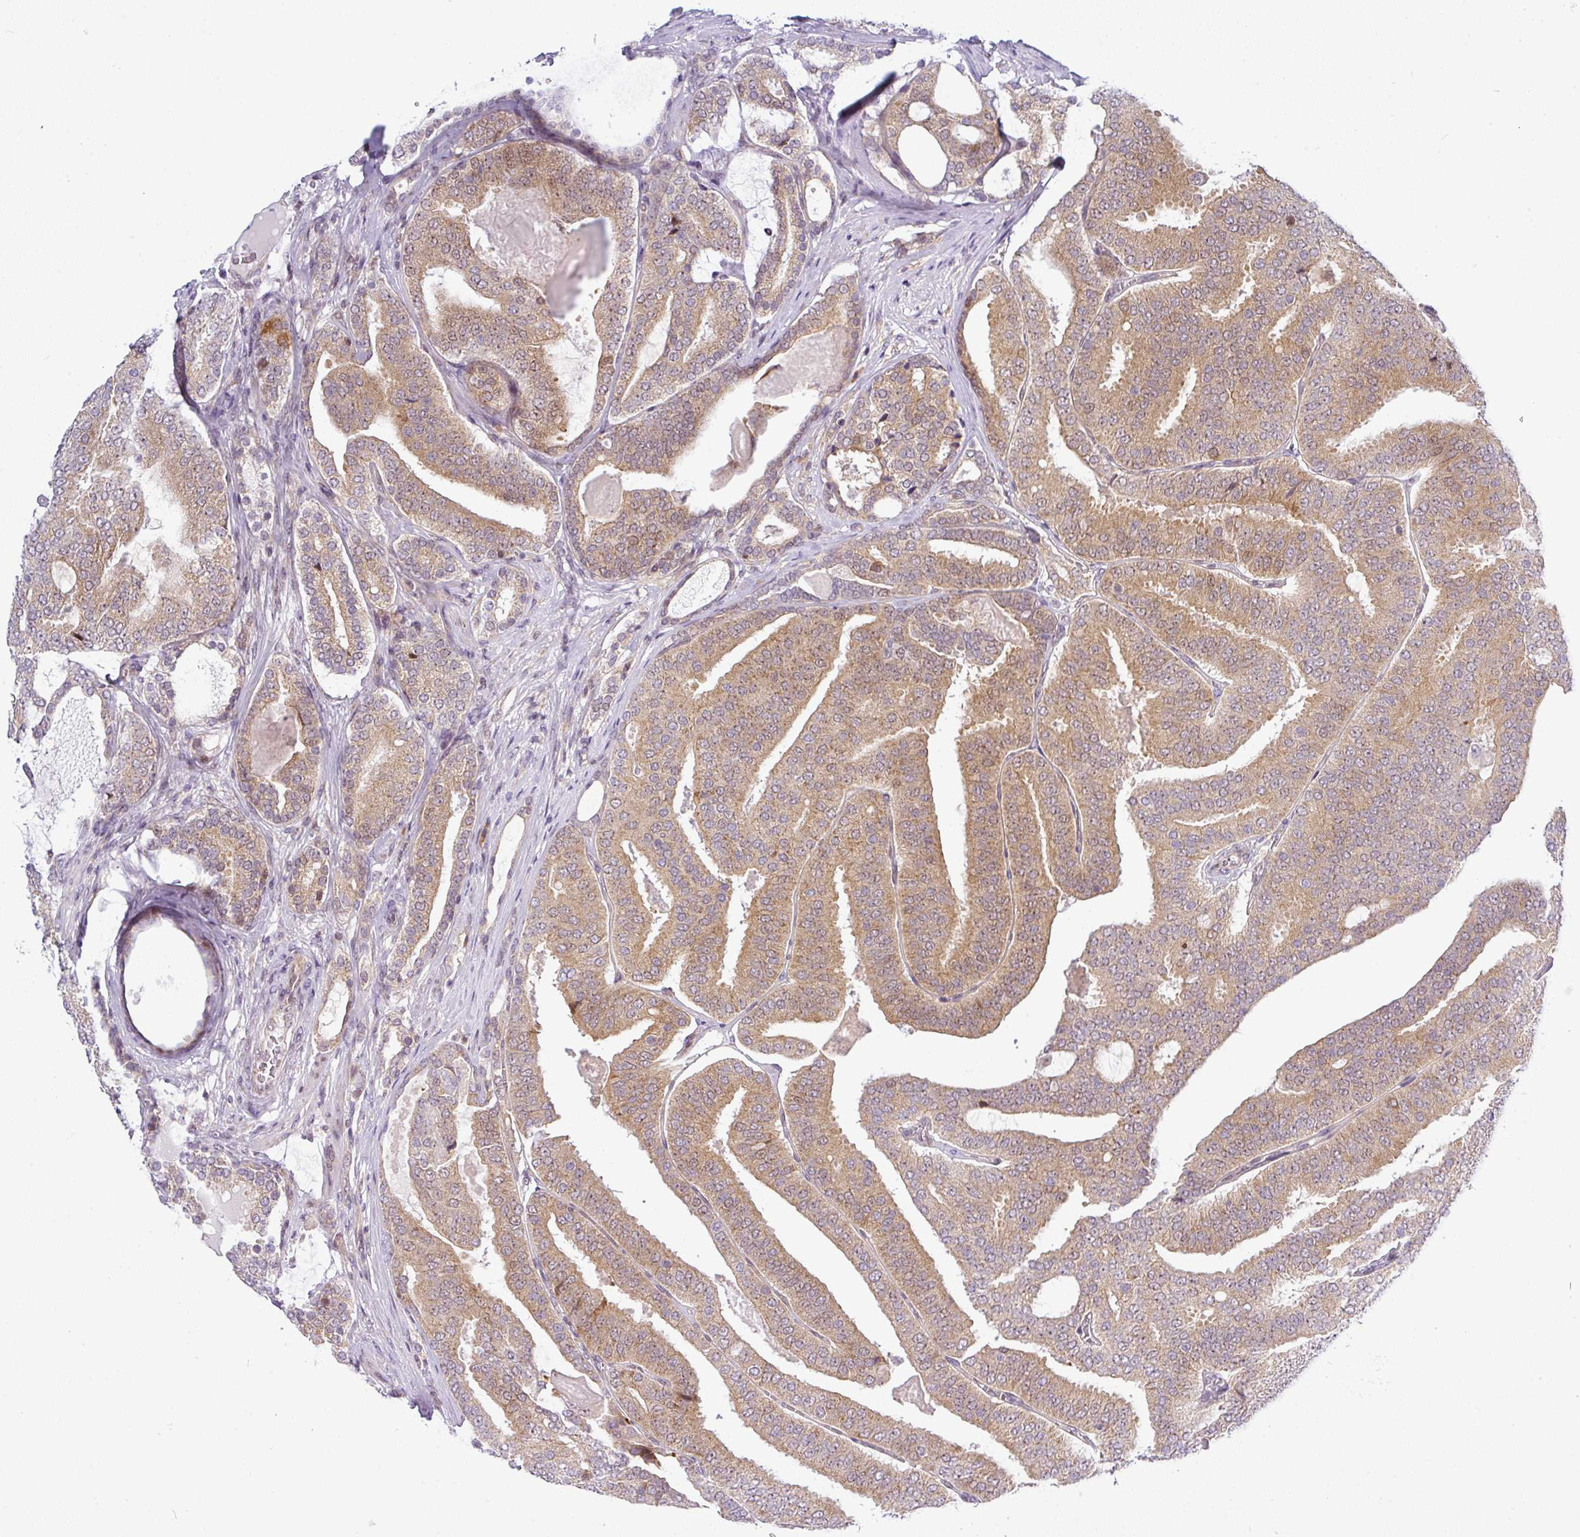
{"staining": {"intensity": "moderate", "quantity": "25%-75%", "location": "cytoplasmic/membranous"}, "tissue": "prostate cancer", "cell_type": "Tumor cells", "image_type": "cancer", "snomed": [{"axis": "morphology", "description": "Adenocarcinoma, High grade"}, {"axis": "topography", "description": "Prostate"}], "caption": "This histopathology image demonstrates IHC staining of prostate adenocarcinoma (high-grade), with medium moderate cytoplasmic/membranous expression in approximately 25%-75% of tumor cells.", "gene": "NDUFB2", "patient": {"sex": "male", "age": 65}}